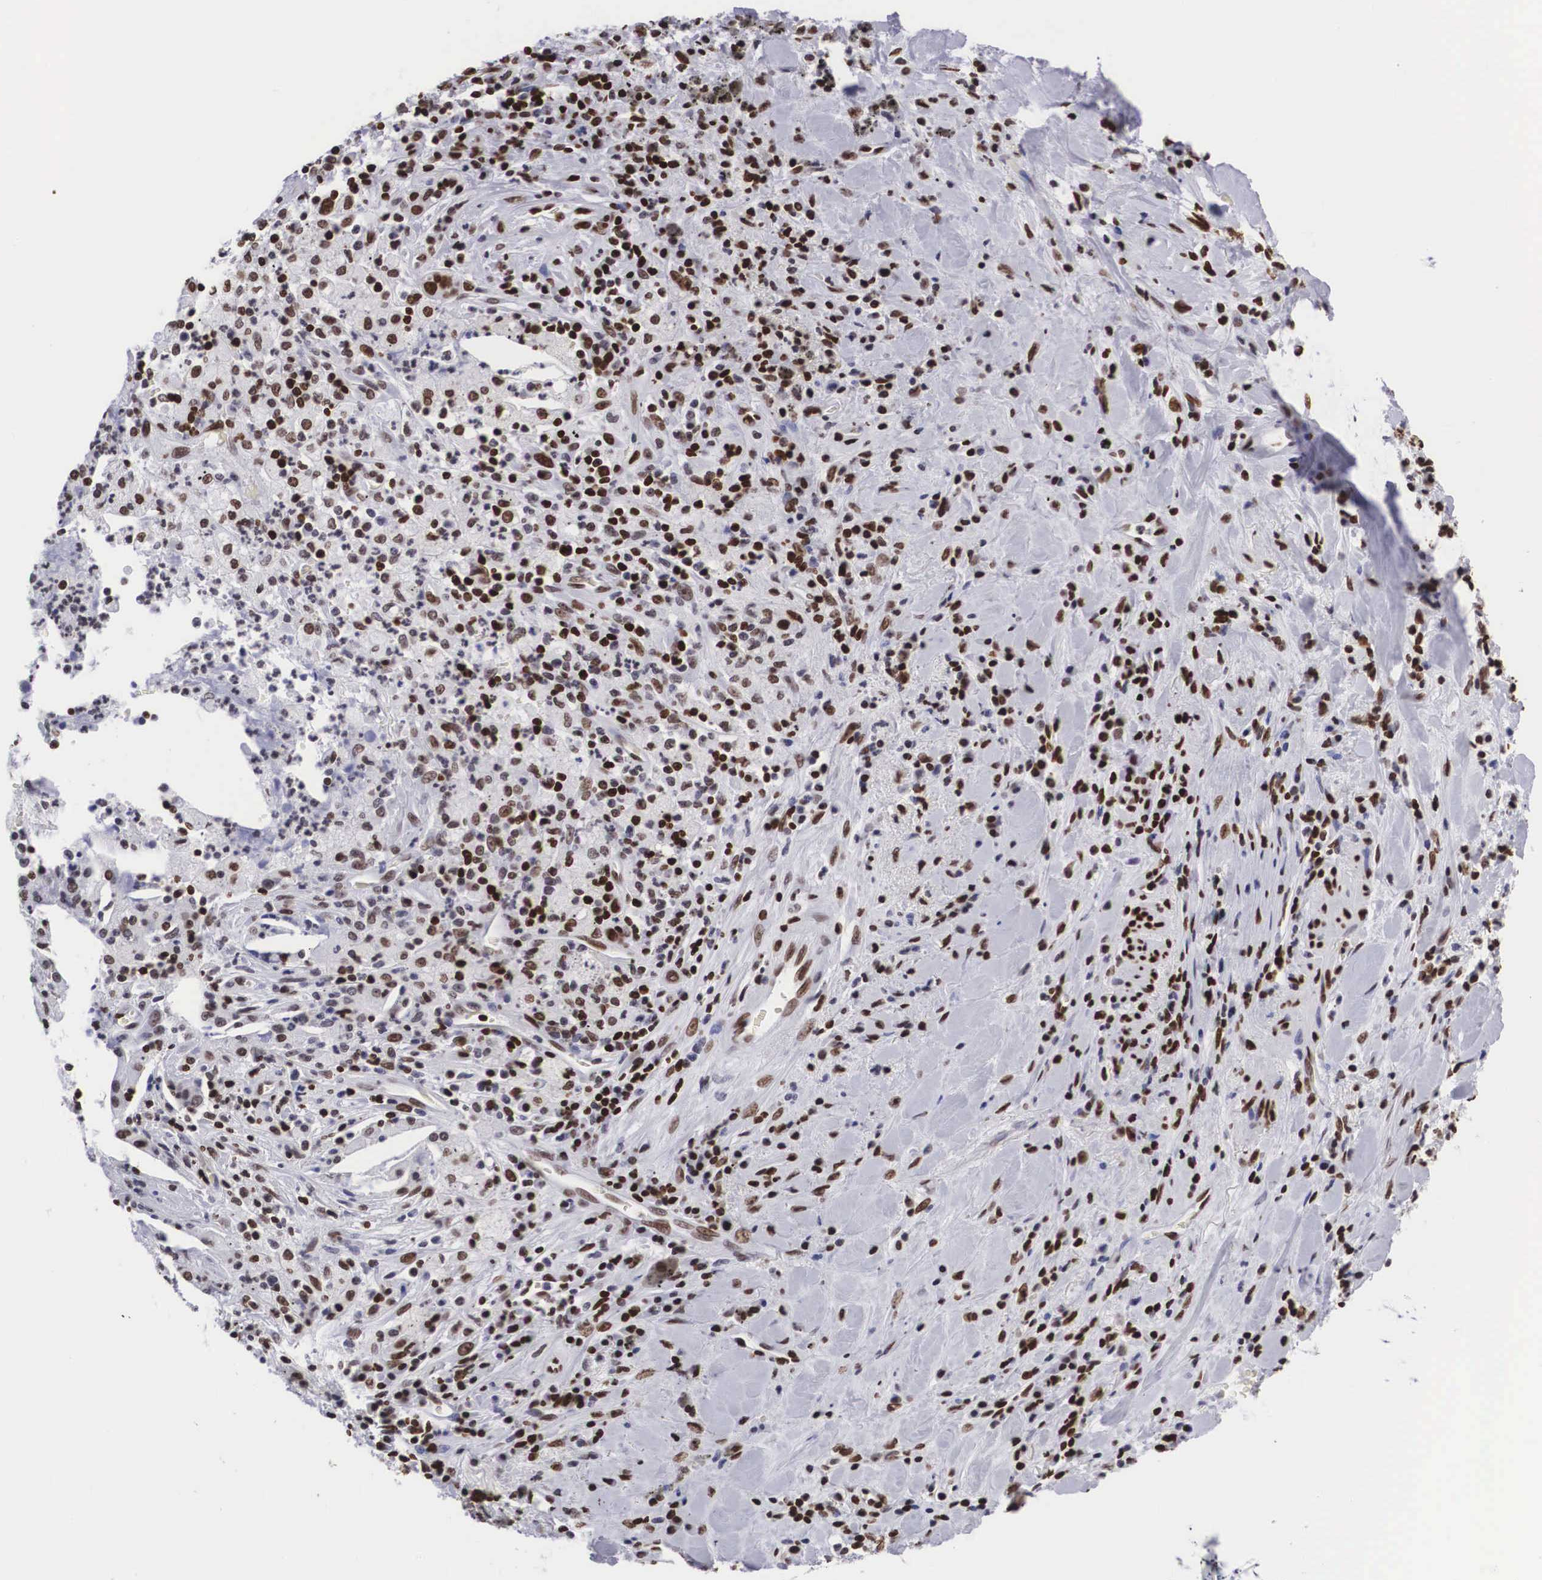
{"staining": {"intensity": "strong", "quantity": ">75%", "location": "nuclear"}, "tissue": "lung cancer", "cell_type": "Tumor cells", "image_type": "cancer", "snomed": [{"axis": "morphology", "description": "Squamous cell carcinoma, NOS"}, {"axis": "topography", "description": "Lung"}], "caption": "Protein expression analysis of human lung cancer reveals strong nuclear expression in approximately >75% of tumor cells. (Stains: DAB in brown, nuclei in blue, Microscopy: brightfield microscopy at high magnification).", "gene": "MECP2", "patient": {"sex": "male", "age": 64}}